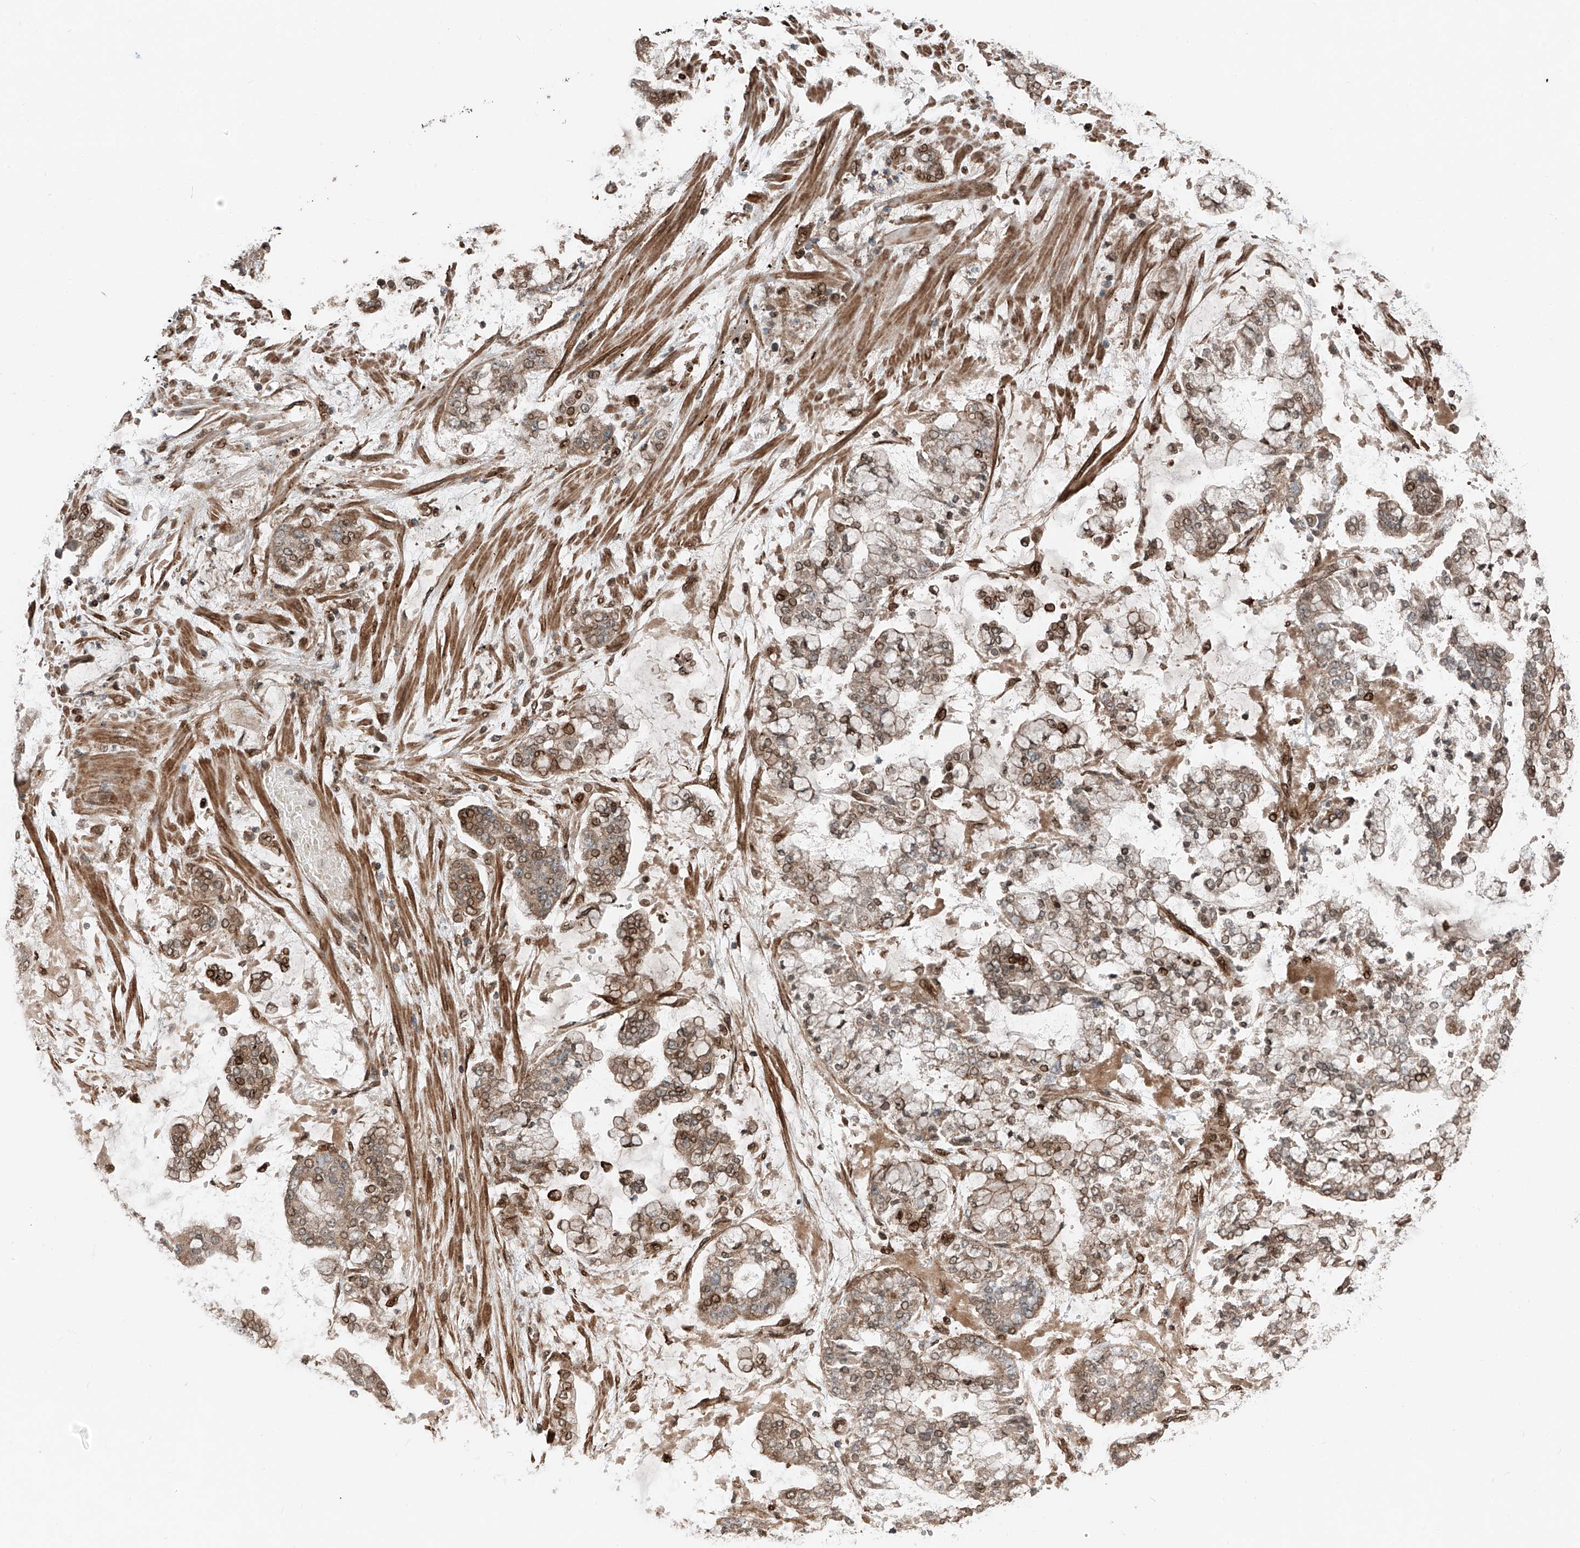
{"staining": {"intensity": "moderate", "quantity": ">75%", "location": "cytoplasmic/membranous,nuclear"}, "tissue": "stomach cancer", "cell_type": "Tumor cells", "image_type": "cancer", "snomed": [{"axis": "morphology", "description": "Normal tissue, NOS"}, {"axis": "morphology", "description": "Adenocarcinoma, NOS"}, {"axis": "topography", "description": "Stomach, upper"}, {"axis": "topography", "description": "Stomach"}], "caption": "Human stomach cancer (adenocarcinoma) stained with a protein marker displays moderate staining in tumor cells.", "gene": "CEP162", "patient": {"sex": "male", "age": 76}}